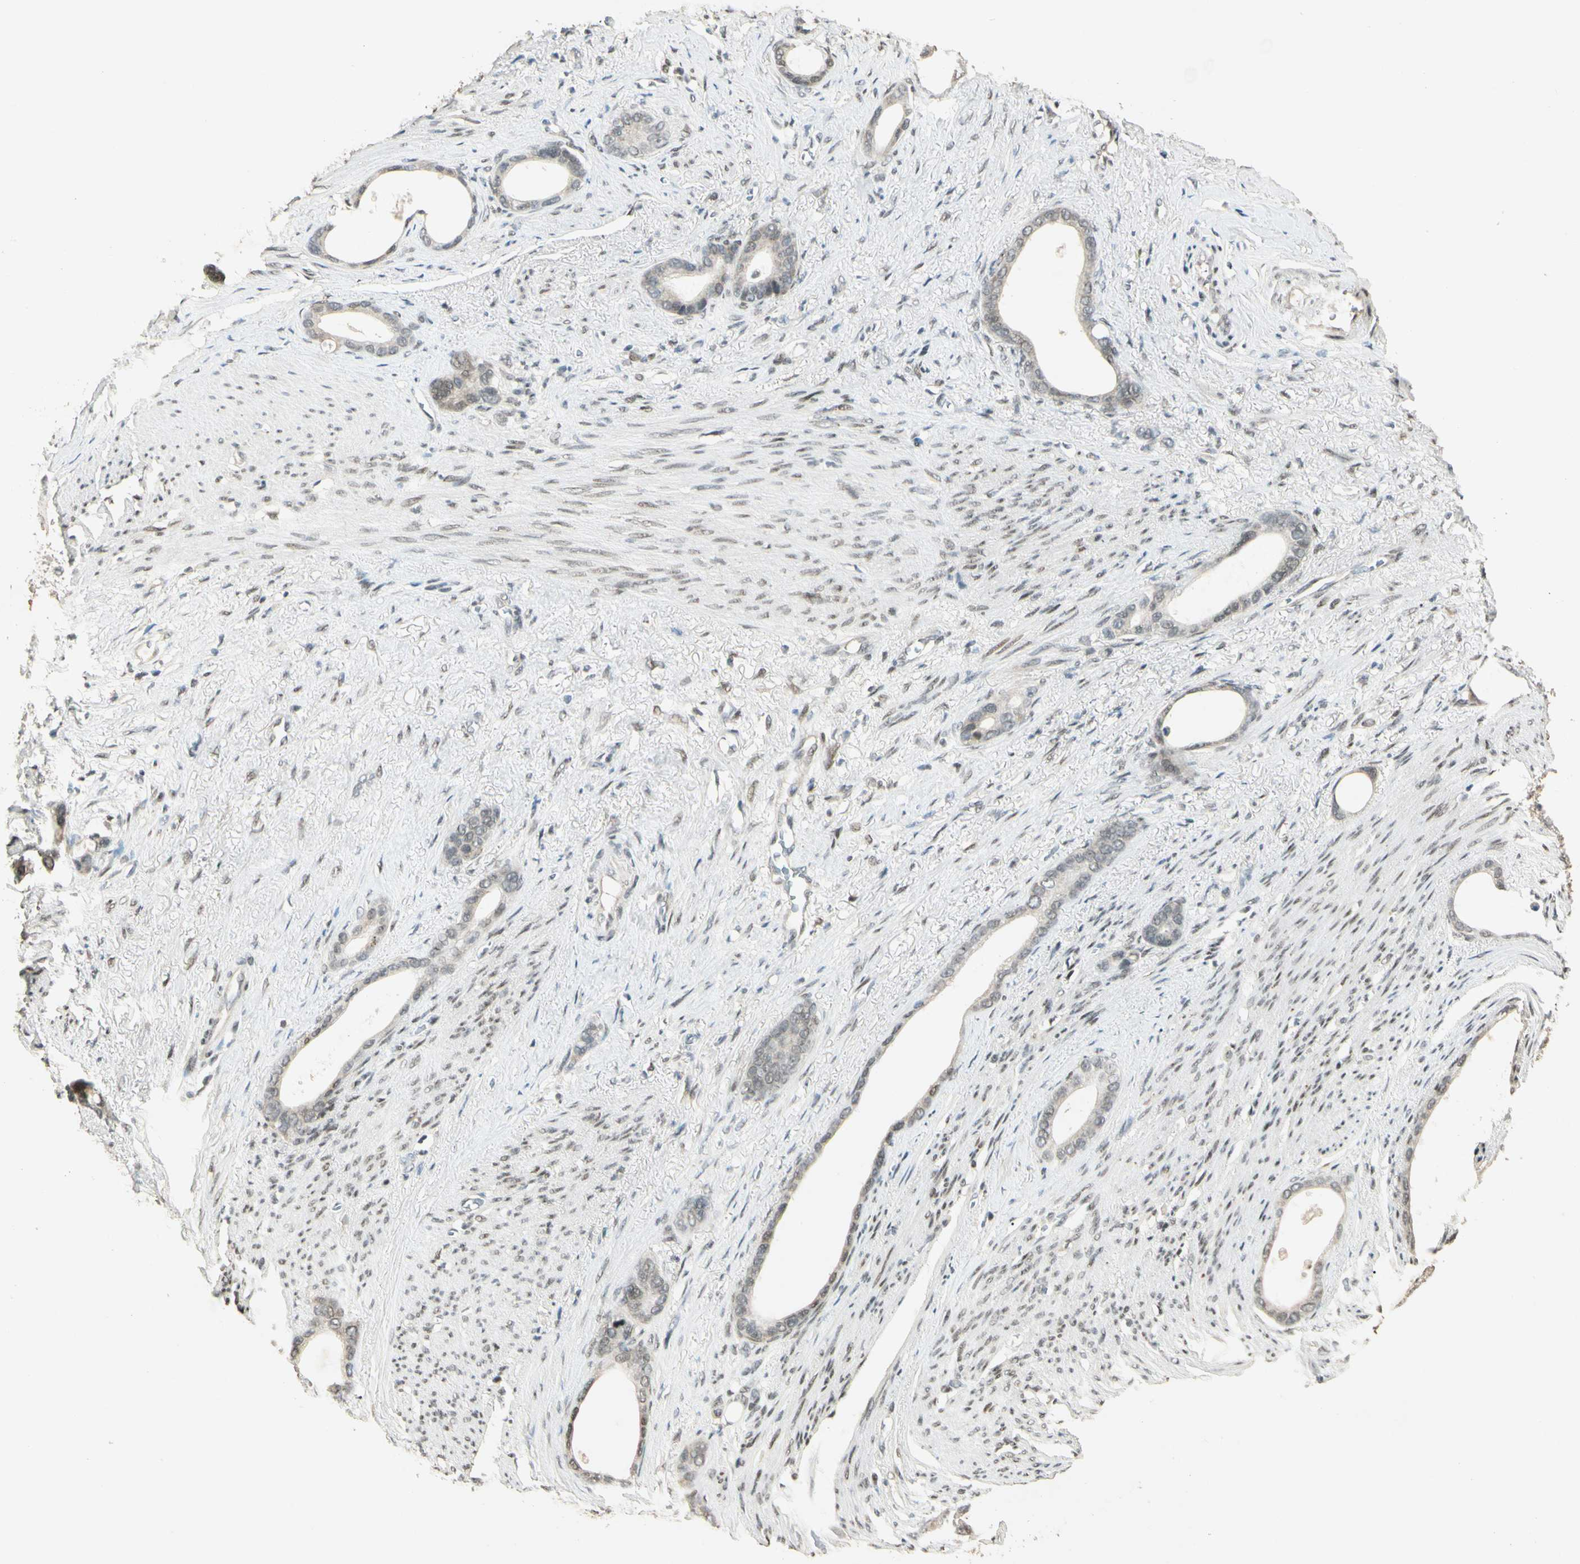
{"staining": {"intensity": "weak", "quantity": "25%-75%", "location": "cytoplasmic/membranous,nuclear"}, "tissue": "stomach cancer", "cell_type": "Tumor cells", "image_type": "cancer", "snomed": [{"axis": "morphology", "description": "Adenocarcinoma, NOS"}, {"axis": "topography", "description": "Stomach"}], "caption": "Immunohistochemistry of stomach cancer displays low levels of weak cytoplasmic/membranous and nuclear expression in about 25%-75% of tumor cells. (Brightfield microscopy of DAB IHC at high magnification).", "gene": "ZBTB4", "patient": {"sex": "female", "age": 75}}